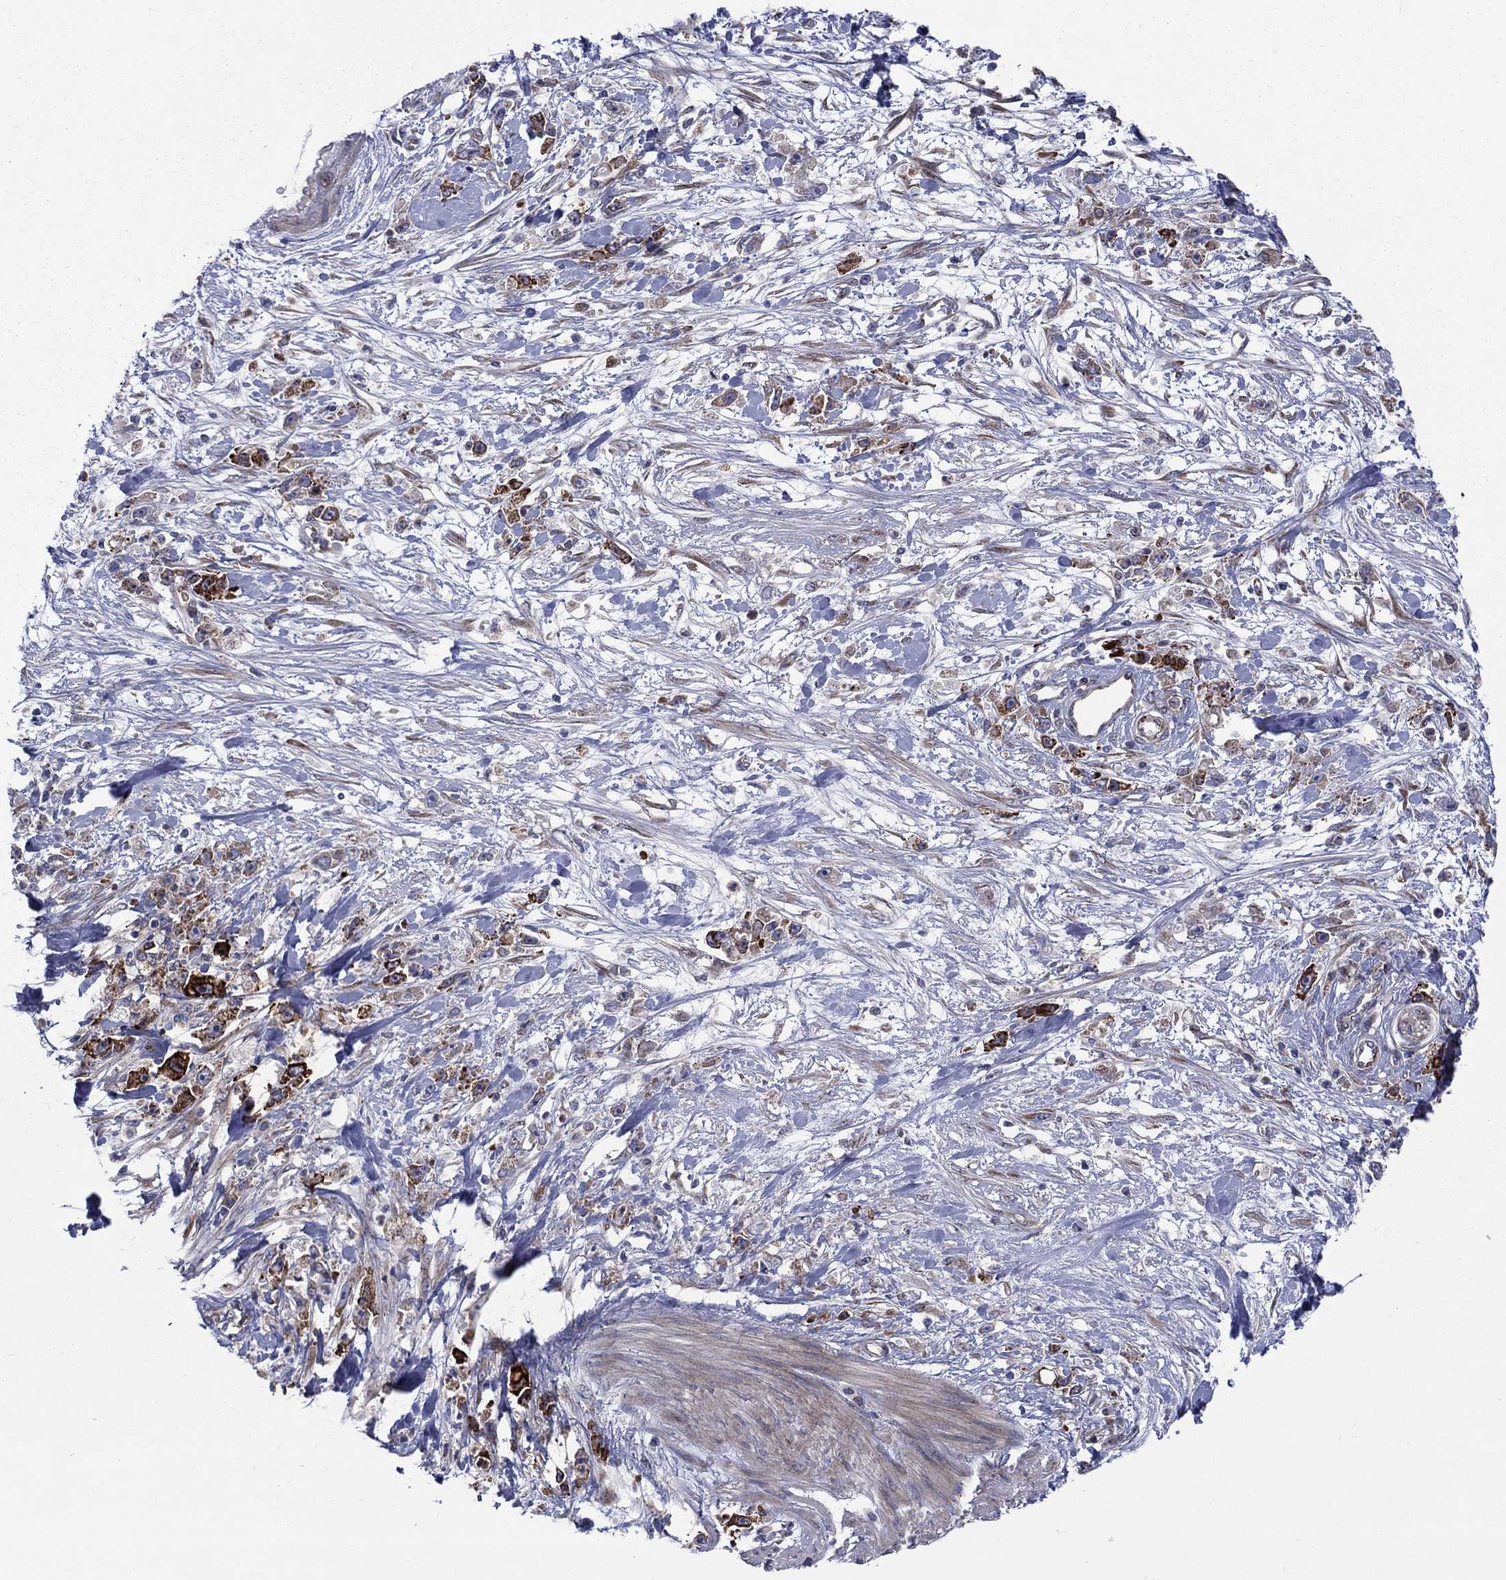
{"staining": {"intensity": "strong", "quantity": ">75%", "location": "cytoplasmic/membranous"}, "tissue": "stomach cancer", "cell_type": "Tumor cells", "image_type": "cancer", "snomed": [{"axis": "morphology", "description": "Adenocarcinoma, NOS"}, {"axis": "topography", "description": "Stomach"}], "caption": "High-power microscopy captured an immunohistochemistry histopathology image of stomach cancer, revealing strong cytoplasmic/membranous positivity in about >75% of tumor cells.", "gene": "GPR155", "patient": {"sex": "female", "age": 59}}